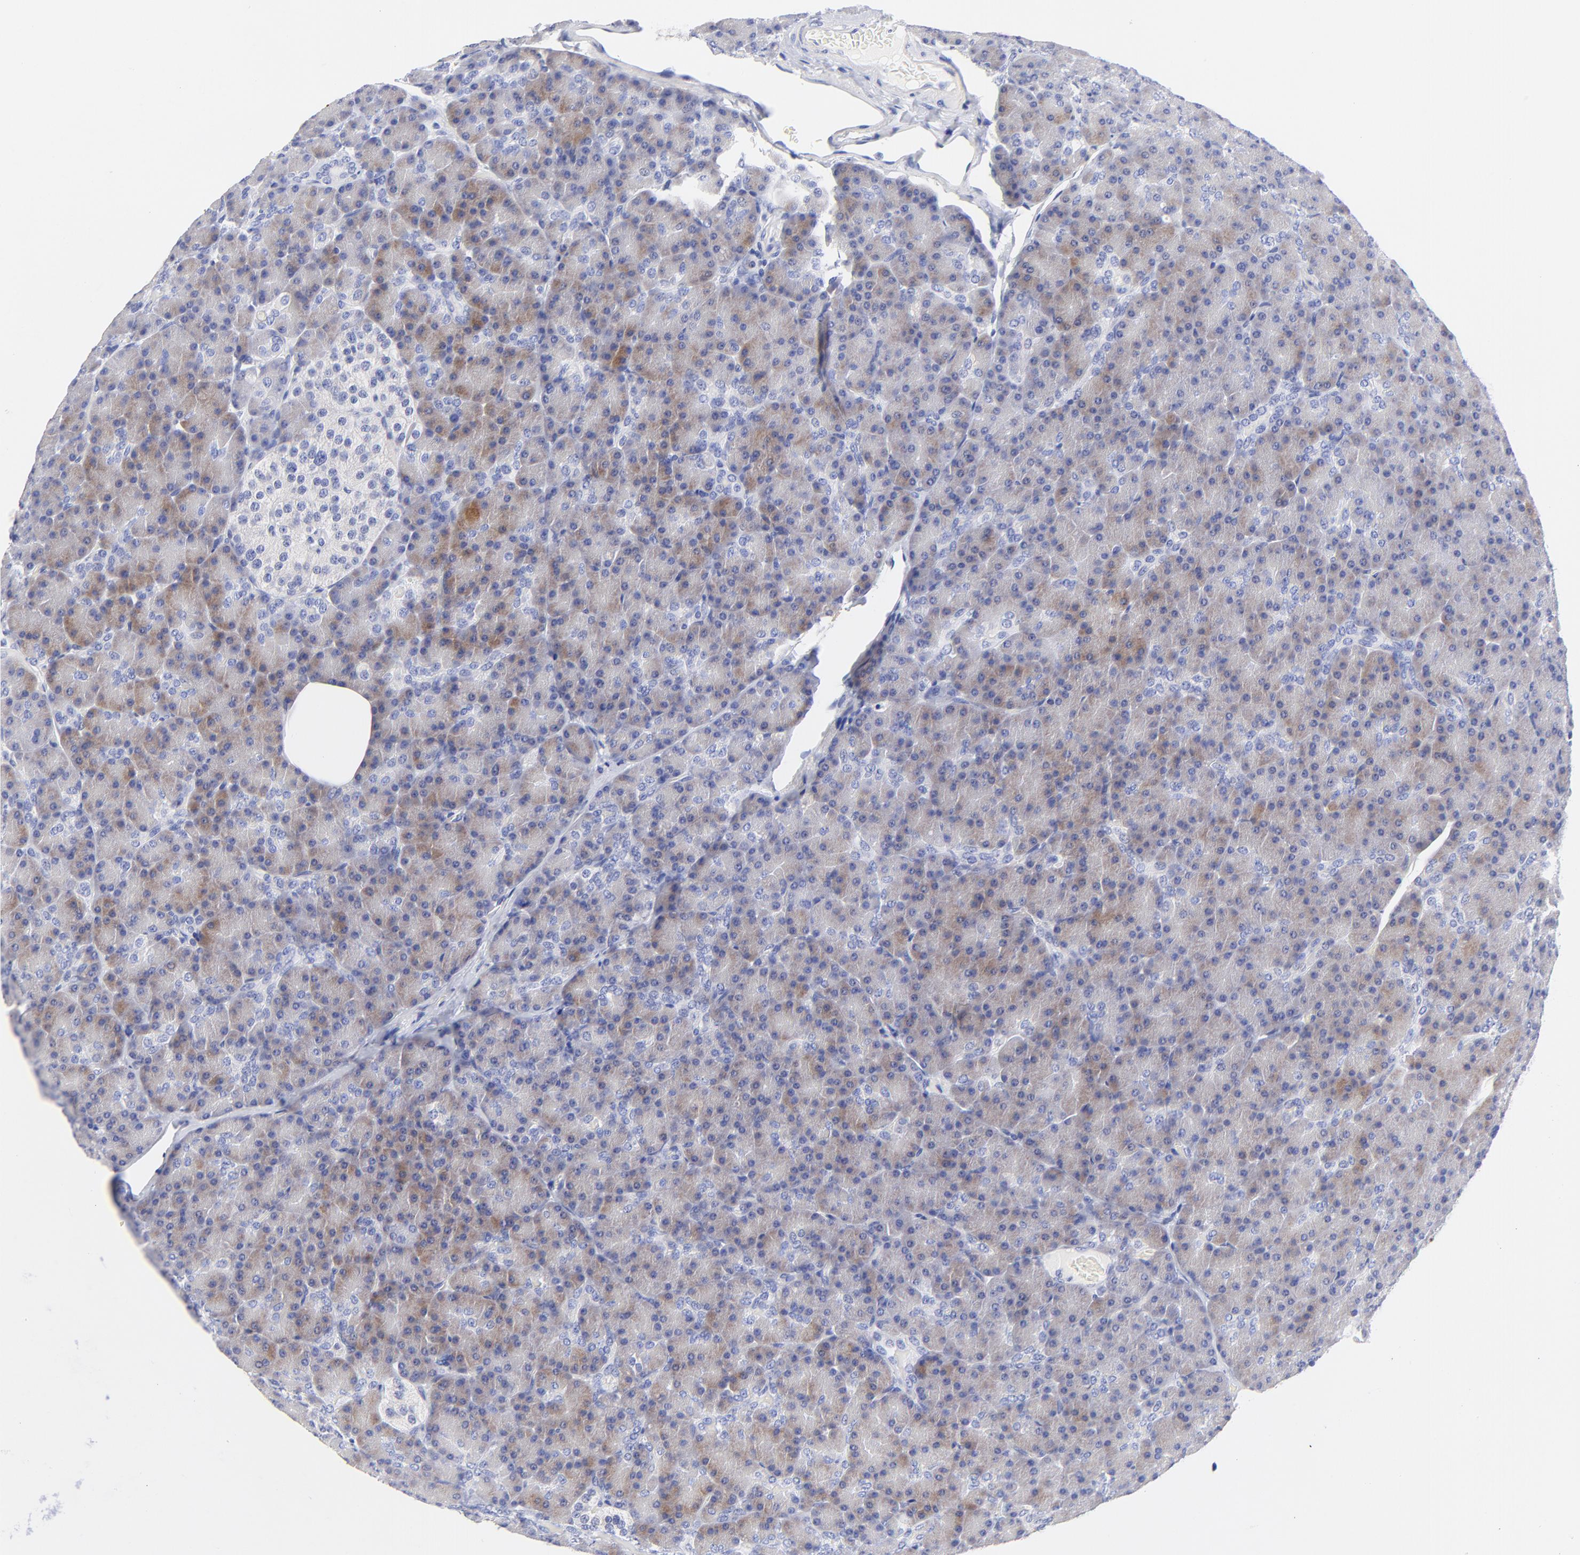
{"staining": {"intensity": "negative", "quantity": "none", "location": "none"}, "tissue": "pancreas", "cell_type": "Exocrine glandular cells", "image_type": "normal", "snomed": [{"axis": "morphology", "description": "Normal tissue, NOS"}, {"axis": "topography", "description": "Pancreas"}], "caption": "Pancreas was stained to show a protein in brown. There is no significant staining in exocrine glandular cells. Brightfield microscopy of immunohistochemistry stained with DAB (3,3'-diaminobenzidine) (brown) and hematoxylin (blue), captured at high magnification.", "gene": "HORMAD2", "patient": {"sex": "female", "age": 43}}